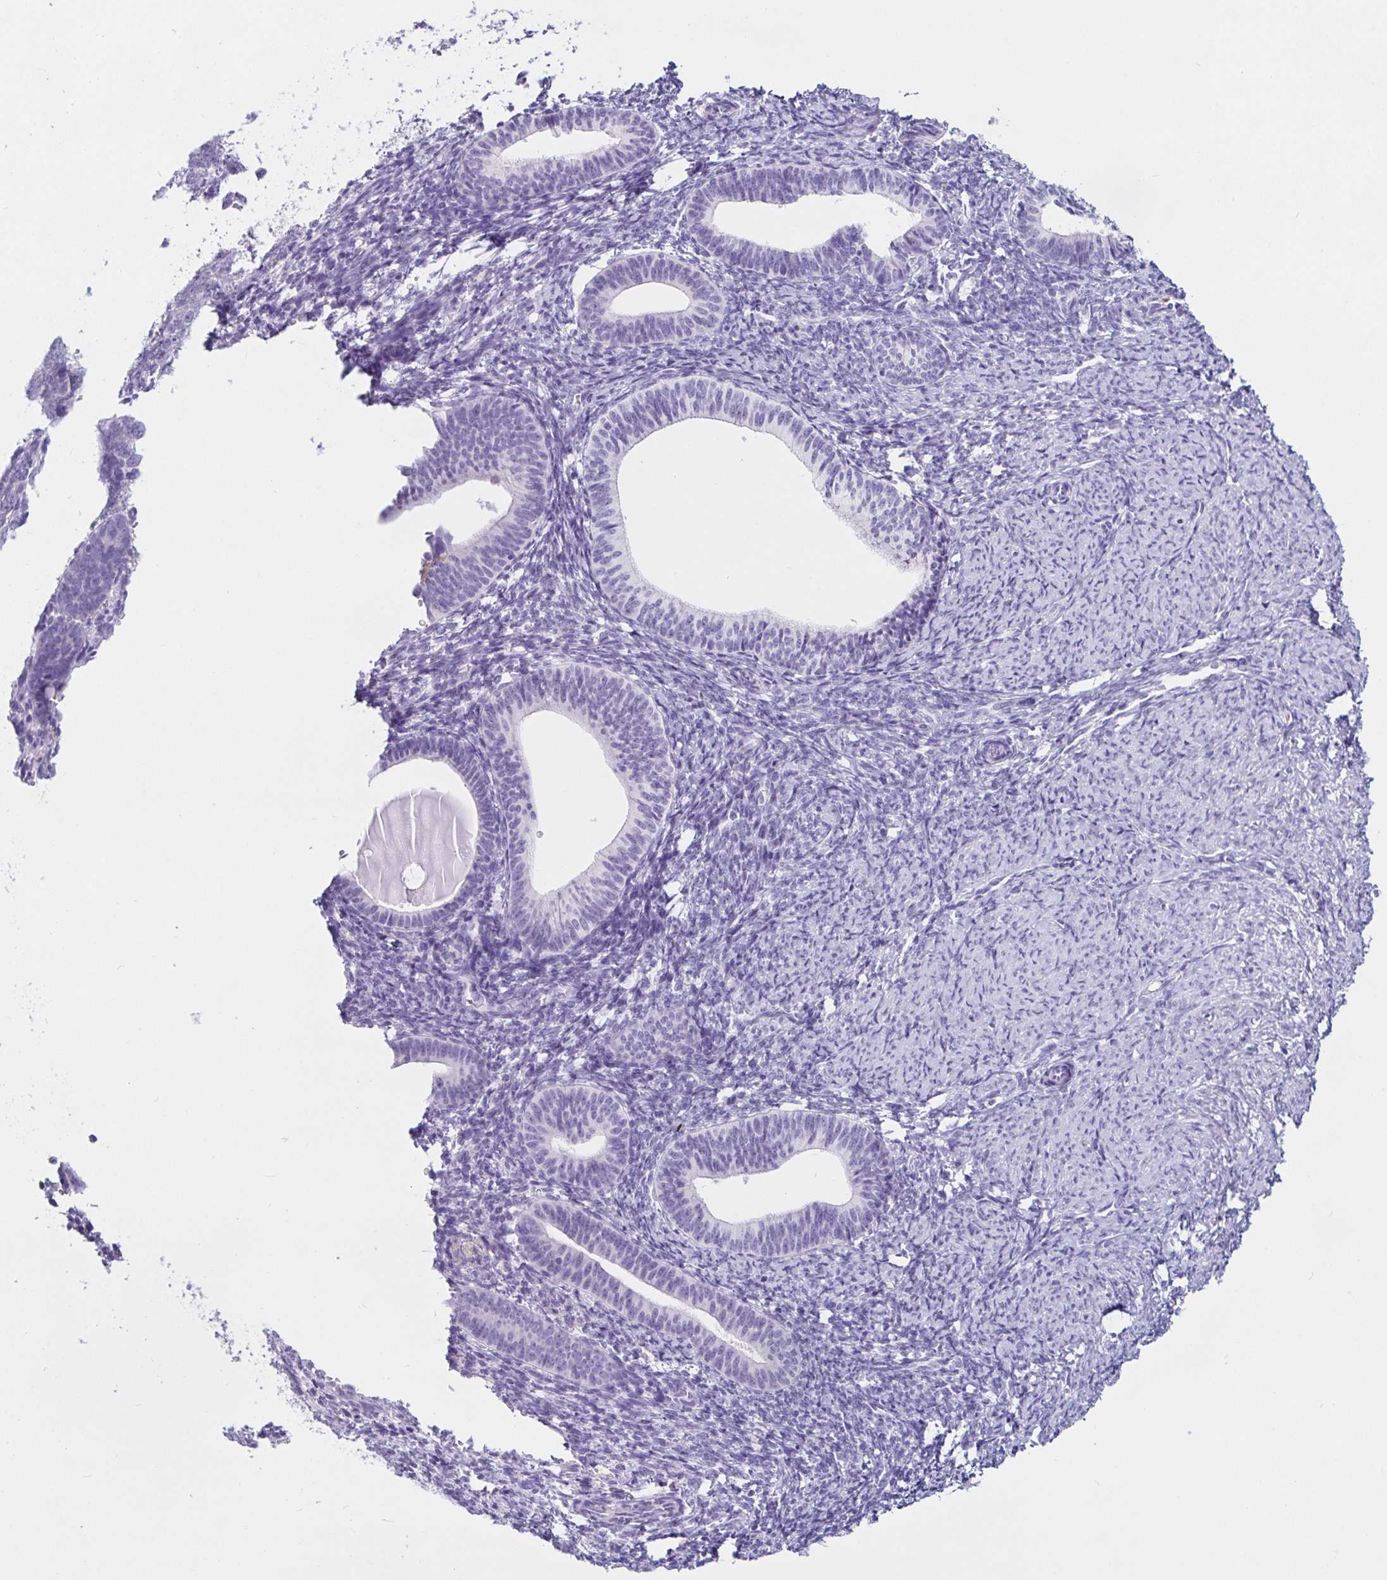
{"staining": {"intensity": "negative", "quantity": "none", "location": "none"}, "tissue": "endometrial cancer", "cell_type": "Tumor cells", "image_type": "cancer", "snomed": [{"axis": "morphology", "description": "Adenocarcinoma, NOS"}, {"axis": "topography", "description": "Endometrium"}], "caption": "The image reveals no significant staining in tumor cells of endometrial adenocarcinoma.", "gene": "SAA4", "patient": {"sex": "female", "age": 82}}